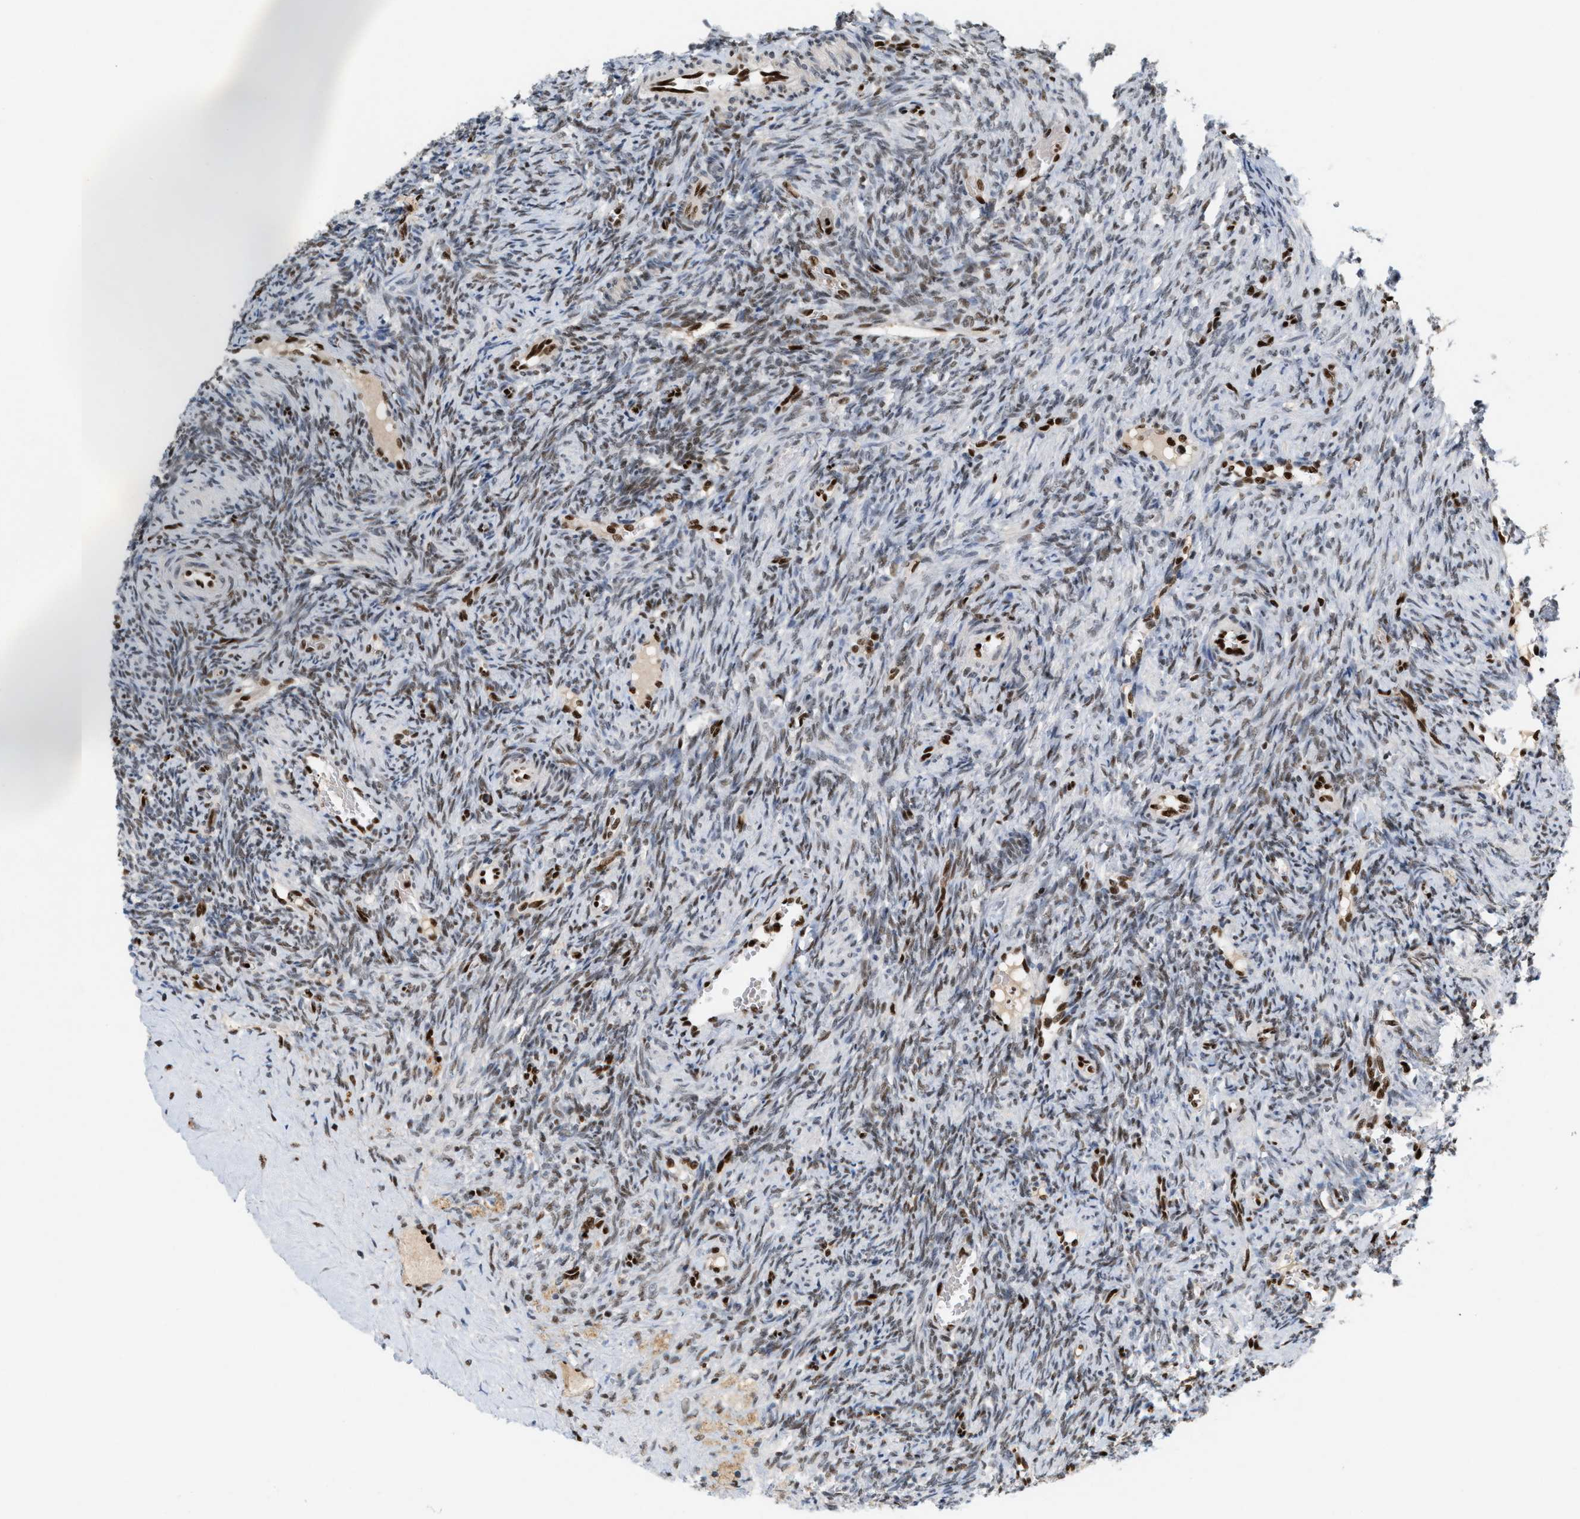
{"staining": {"intensity": "strong", "quantity": "25%-75%", "location": "nuclear"}, "tissue": "ovary", "cell_type": "Follicle cells", "image_type": "normal", "snomed": [{"axis": "morphology", "description": "Normal tissue, NOS"}, {"axis": "topography", "description": "Ovary"}], "caption": "About 25%-75% of follicle cells in unremarkable human ovary reveal strong nuclear protein positivity as visualized by brown immunohistochemical staining.", "gene": "C17orf49", "patient": {"sex": "female", "age": 41}}